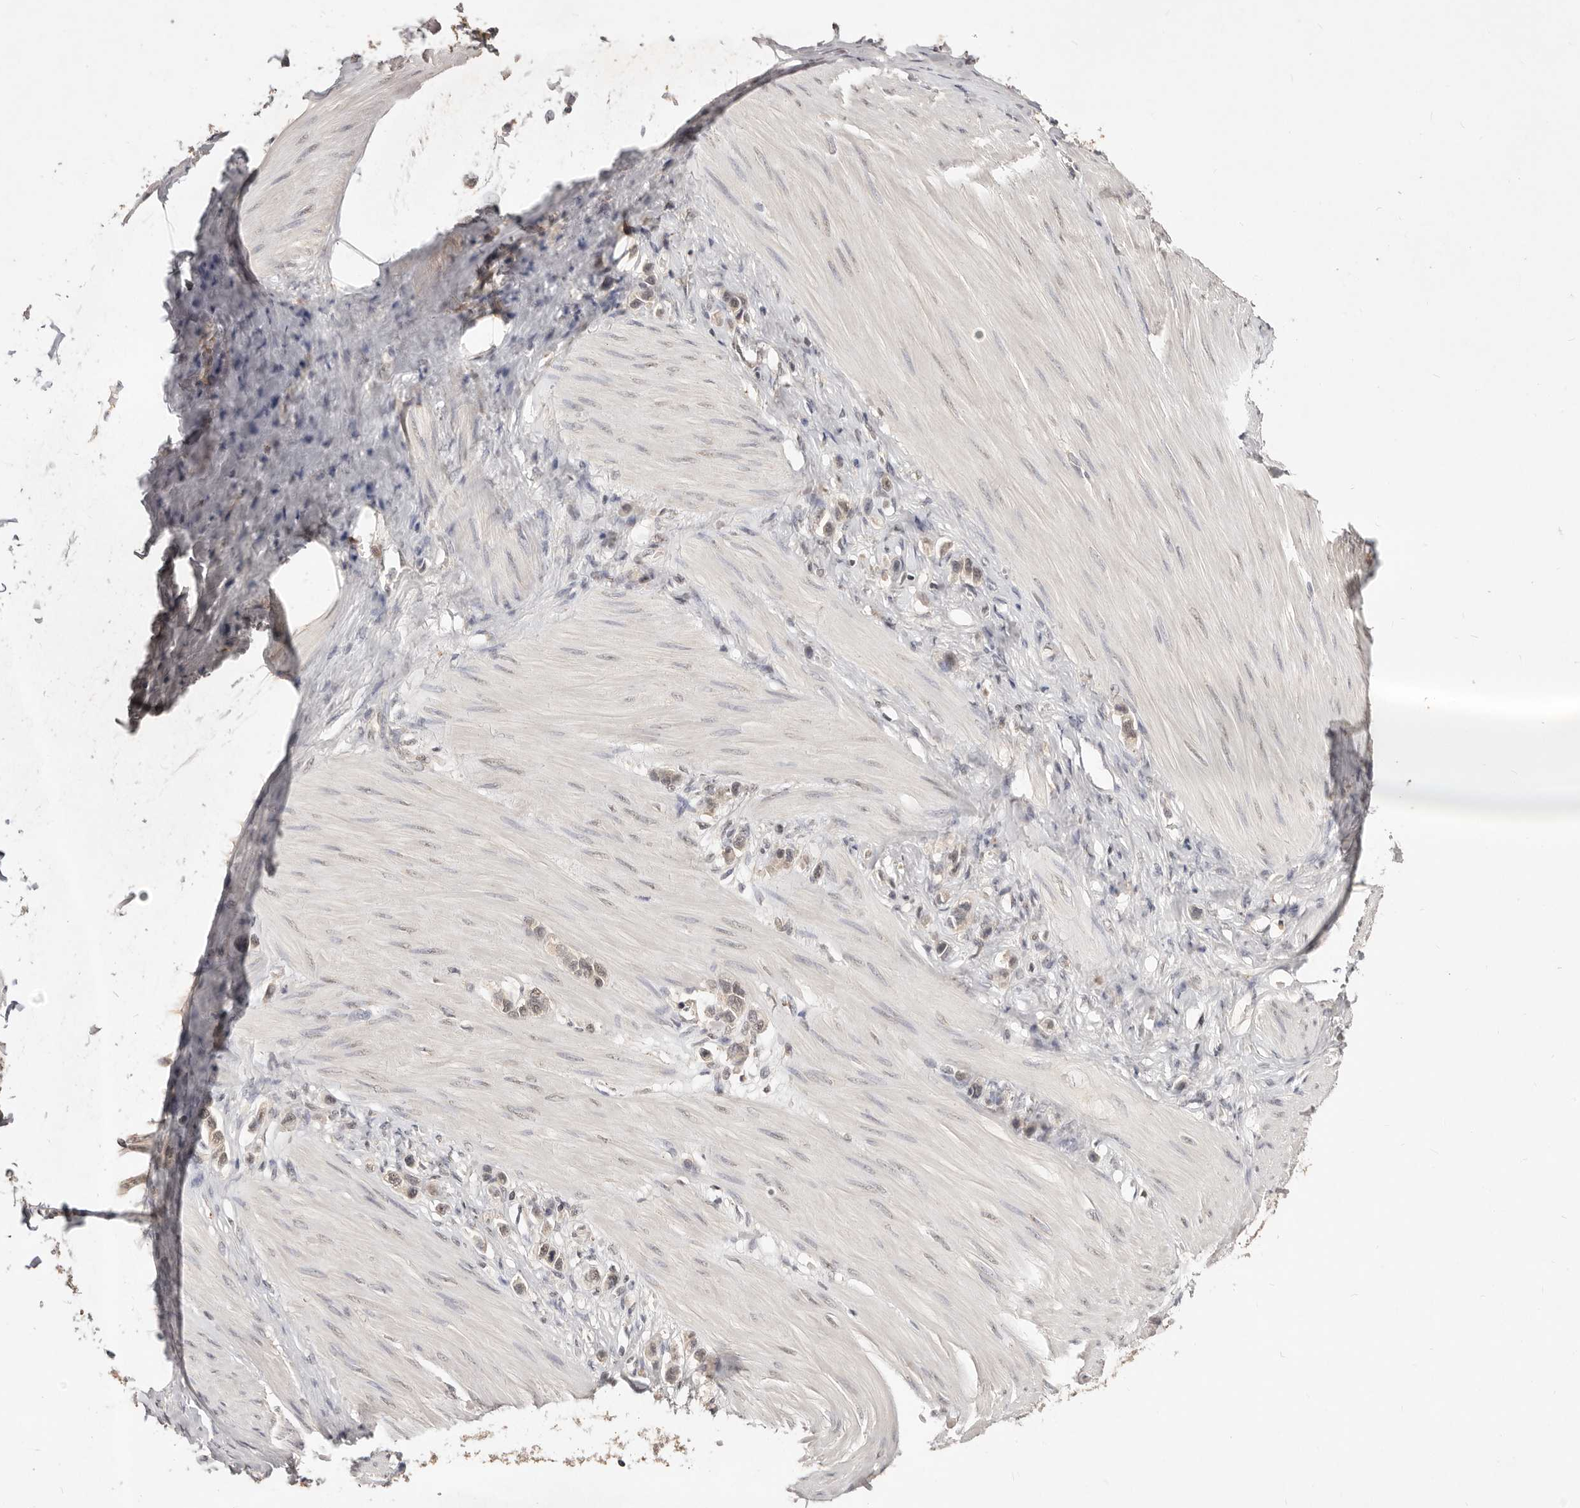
{"staining": {"intensity": "weak", "quantity": ">75%", "location": "nuclear"}, "tissue": "stomach cancer", "cell_type": "Tumor cells", "image_type": "cancer", "snomed": [{"axis": "morphology", "description": "Adenocarcinoma, NOS"}, {"axis": "topography", "description": "Stomach"}], "caption": "IHC of stomach adenocarcinoma displays low levels of weak nuclear staining in approximately >75% of tumor cells.", "gene": "TSPAN13", "patient": {"sex": "female", "age": 65}}